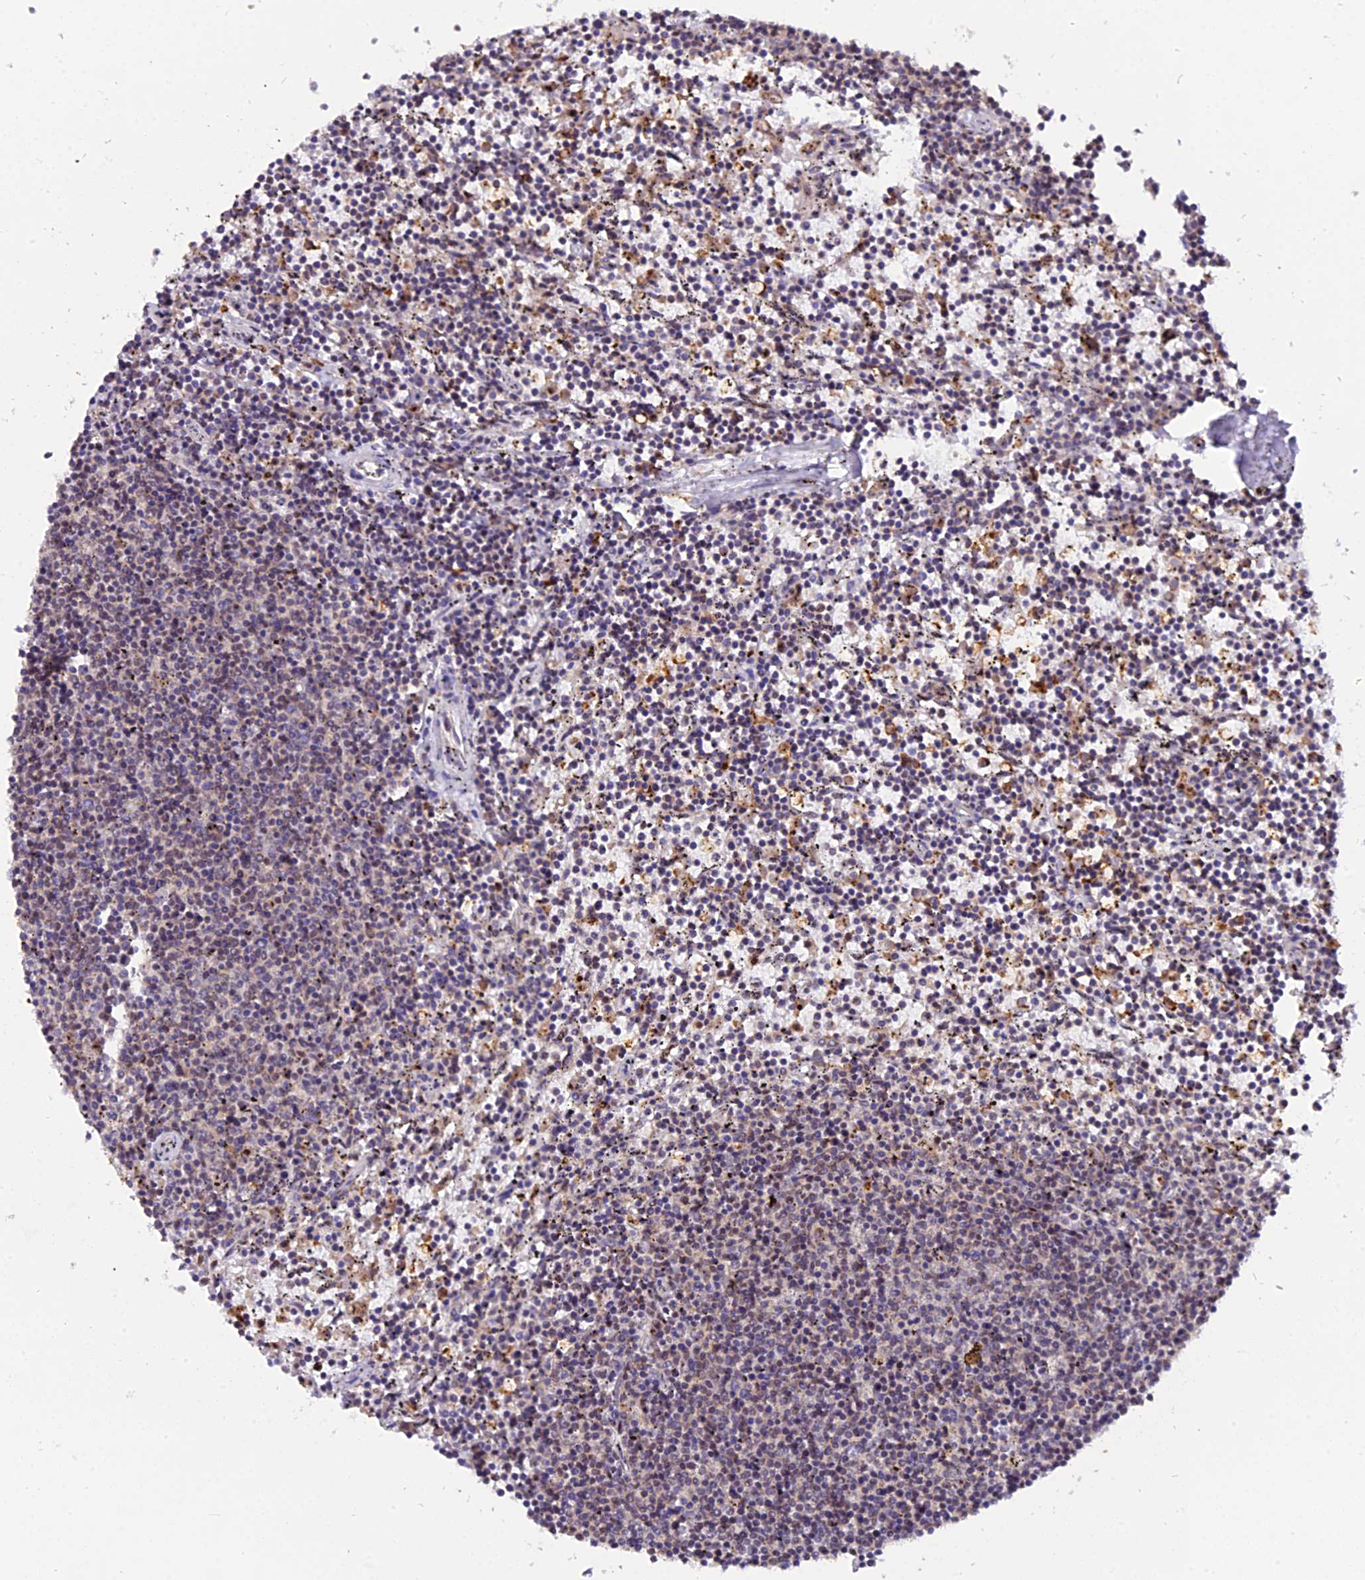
{"staining": {"intensity": "negative", "quantity": "none", "location": "none"}, "tissue": "lymphoma", "cell_type": "Tumor cells", "image_type": "cancer", "snomed": [{"axis": "morphology", "description": "Malignant lymphoma, non-Hodgkin's type, Low grade"}, {"axis": "topography", "description": "Spleen"}], "caption": "This image is of lymphoma stained with immunohistochemistry to label a protein in brown with the nuclei are counter-stained blue. There is no expression in tumor cells. (DAB immunohistochemistry visualized using brightfield microscopy, high magnification).", "gene": "FAM118B", "patient": {"sex": "female", "age": 50}}